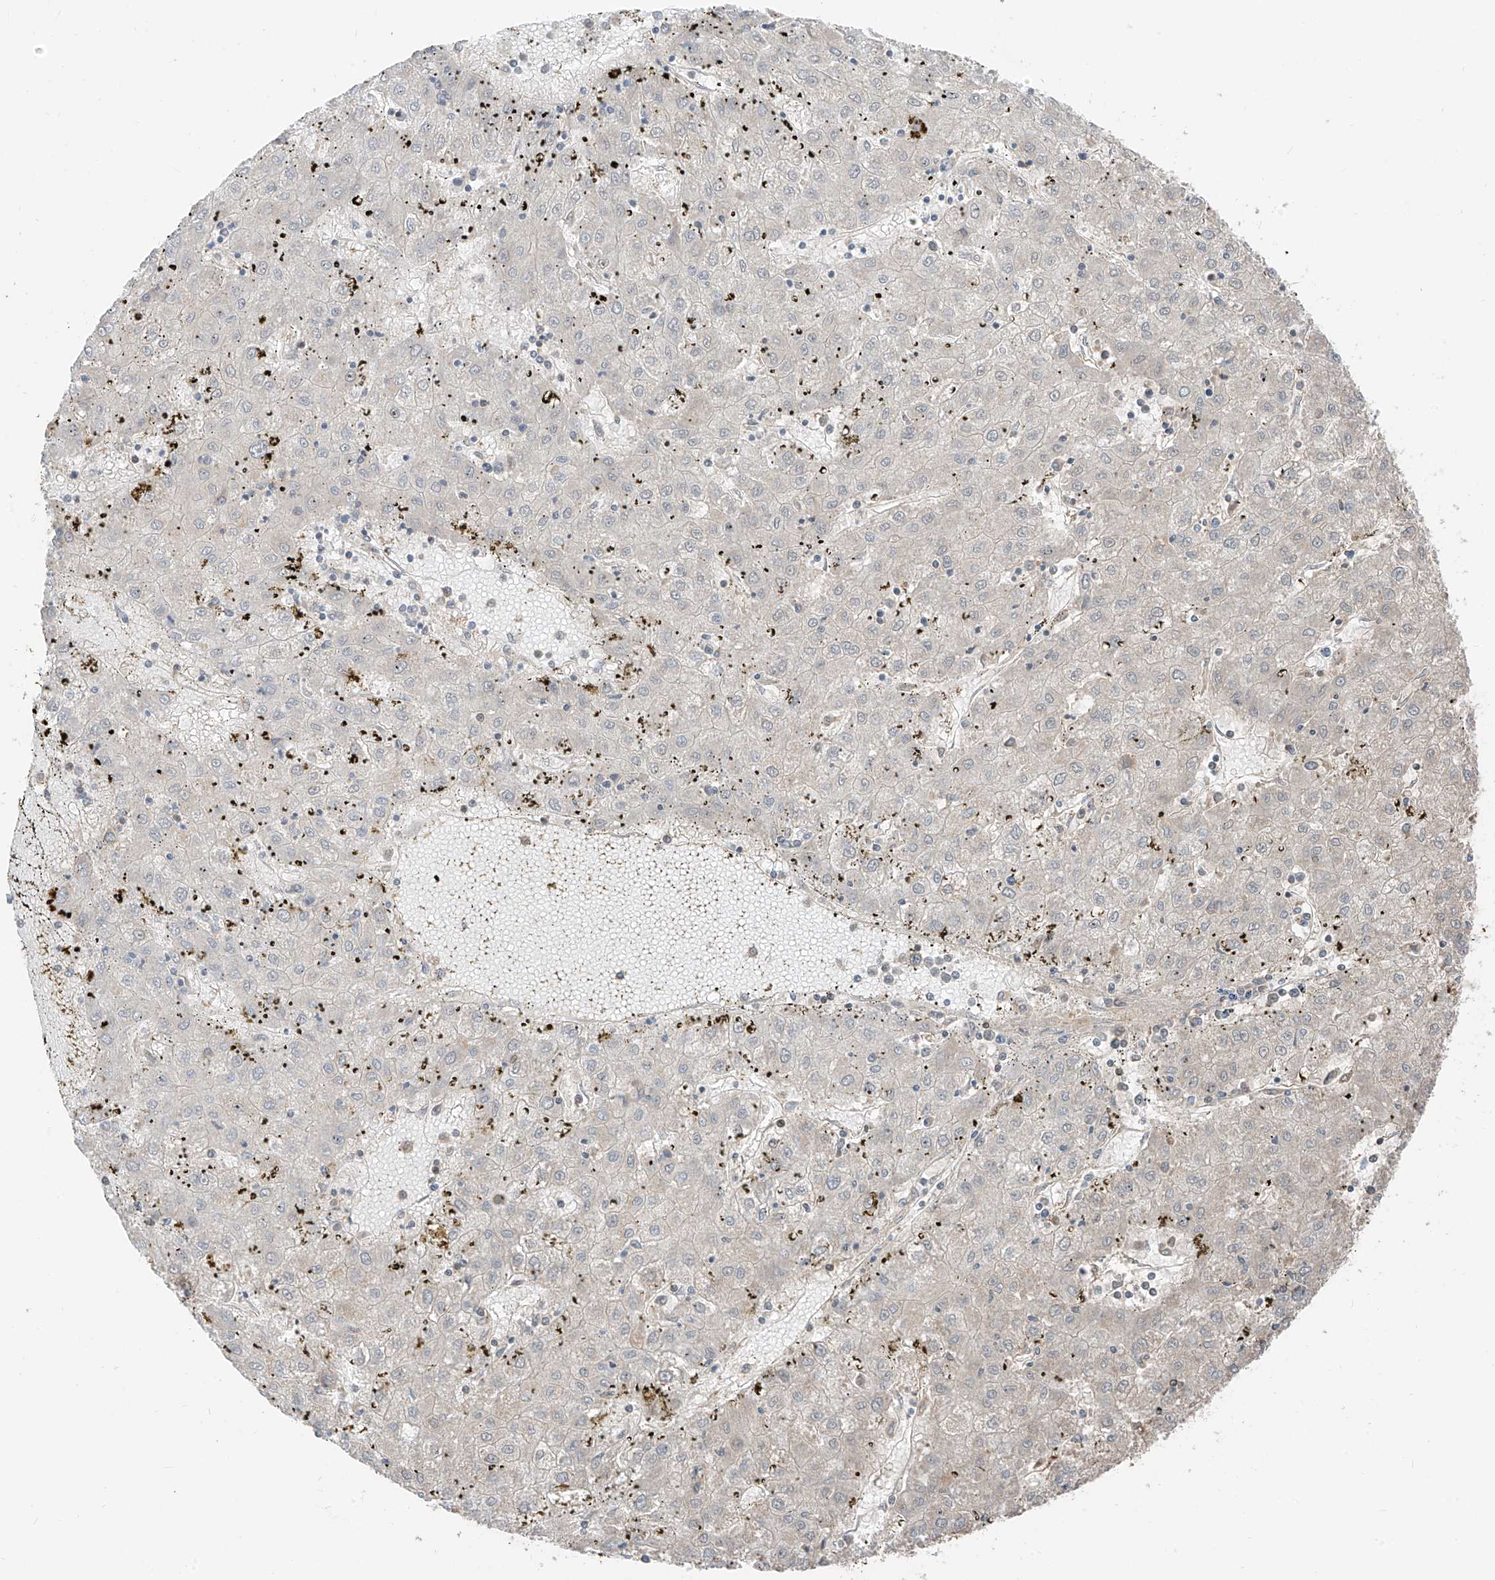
{"staining": {"intensity": "negative", "quantity": "none", "location": "none"}, "tissue": "liver cancer", "cell_type": "Tumor cells", "image_type": "cancer", "snomed": [{"axis": "morphology", "description": "Carcinoma, Hepatocellular, NOS"}, {"axis": "topography", "description": "Liver"}], "caption": "Liver cancer (hepatocellular carcinoma) was stained to show a protein in brown. There is no significant staining in tumor cells.", "gene": "ETHE1", "patient": {"sex": "male", "age": 72}}